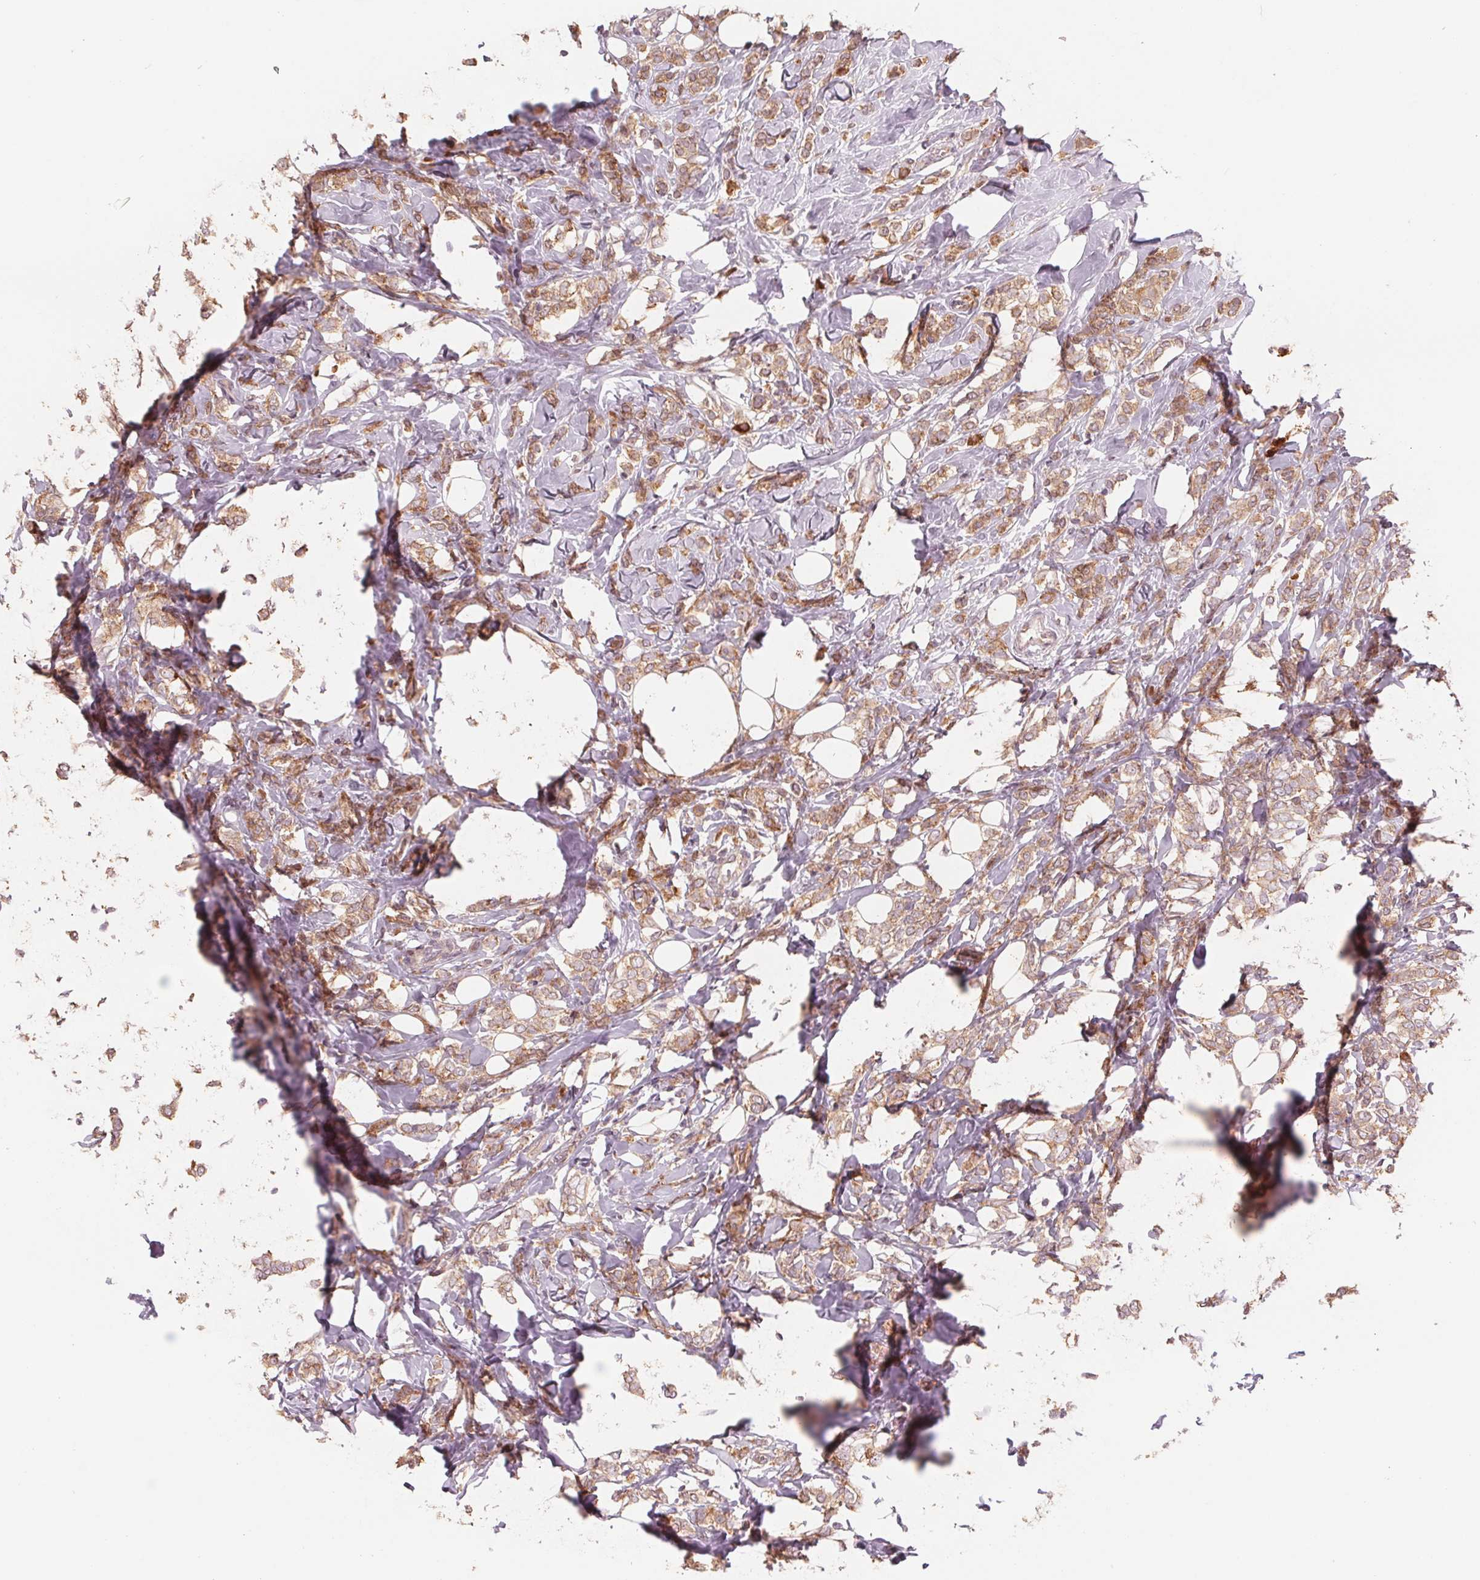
{"staining": {"intensity": "moderate", "quantity": ">75%", "location": "cytoplasmic/membranous"}, "tissue": "breast cancer", "cell_type": "Tumor cells", "image_type": "cancer", "snomed": [{"axis": "morphology", "description": "Lobular carcinoma"}, {"axis": "topography", "description": "Breast"}], "caption": "An immunohistochemistry histopathology image of tumor tissue is shown. Protein staining in brown shows moderate cytoplasmic/membranous positivity in breast cancer within tumor cells.", "gene": "GIGYF2", "patient": {"sex": "female", "age": 49}}